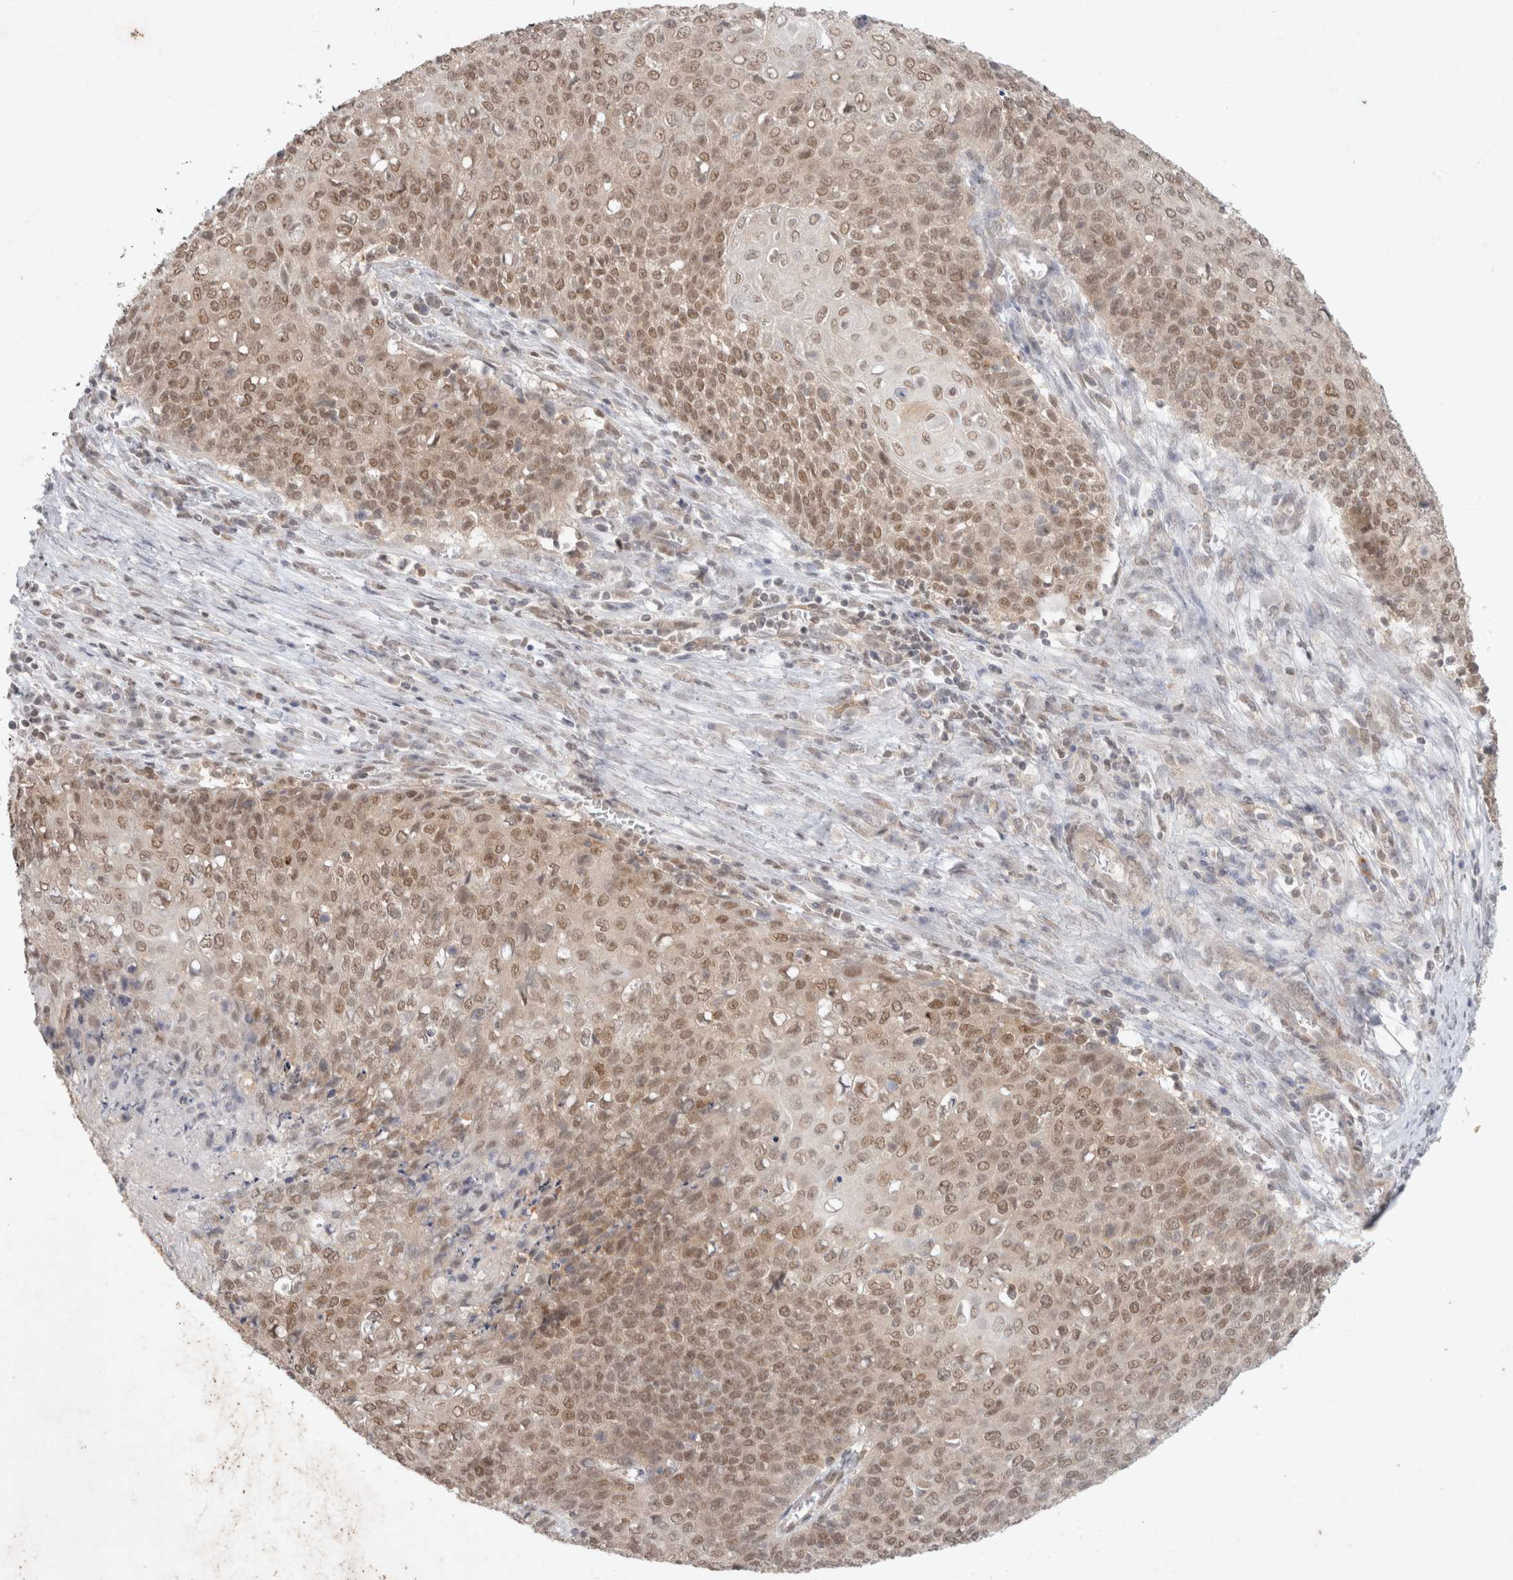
{"staining": {"intensity": "moderate", "quantity": ">75%", "location": "nuclear"}, "tissue": "cervical cancer", "cell_type": "Tumor cells", "image_type": "cancer", "snomed": [{"axis": "morphology", "description": "Squamous cell carcinoma, NOS"}, {"axis": "topography", "description": "Cervix"}], "caption": "Immunohistochemistry (IHC) of cervical squamous cell carcinoma displays medium levels of moderate nuclear positivity in about >75% of tumor cells. The protein is shown in brown color, while the nuclei are stained blue.", "gene": "FBXO42", "patient": {"sex": "female", "age": 39}}